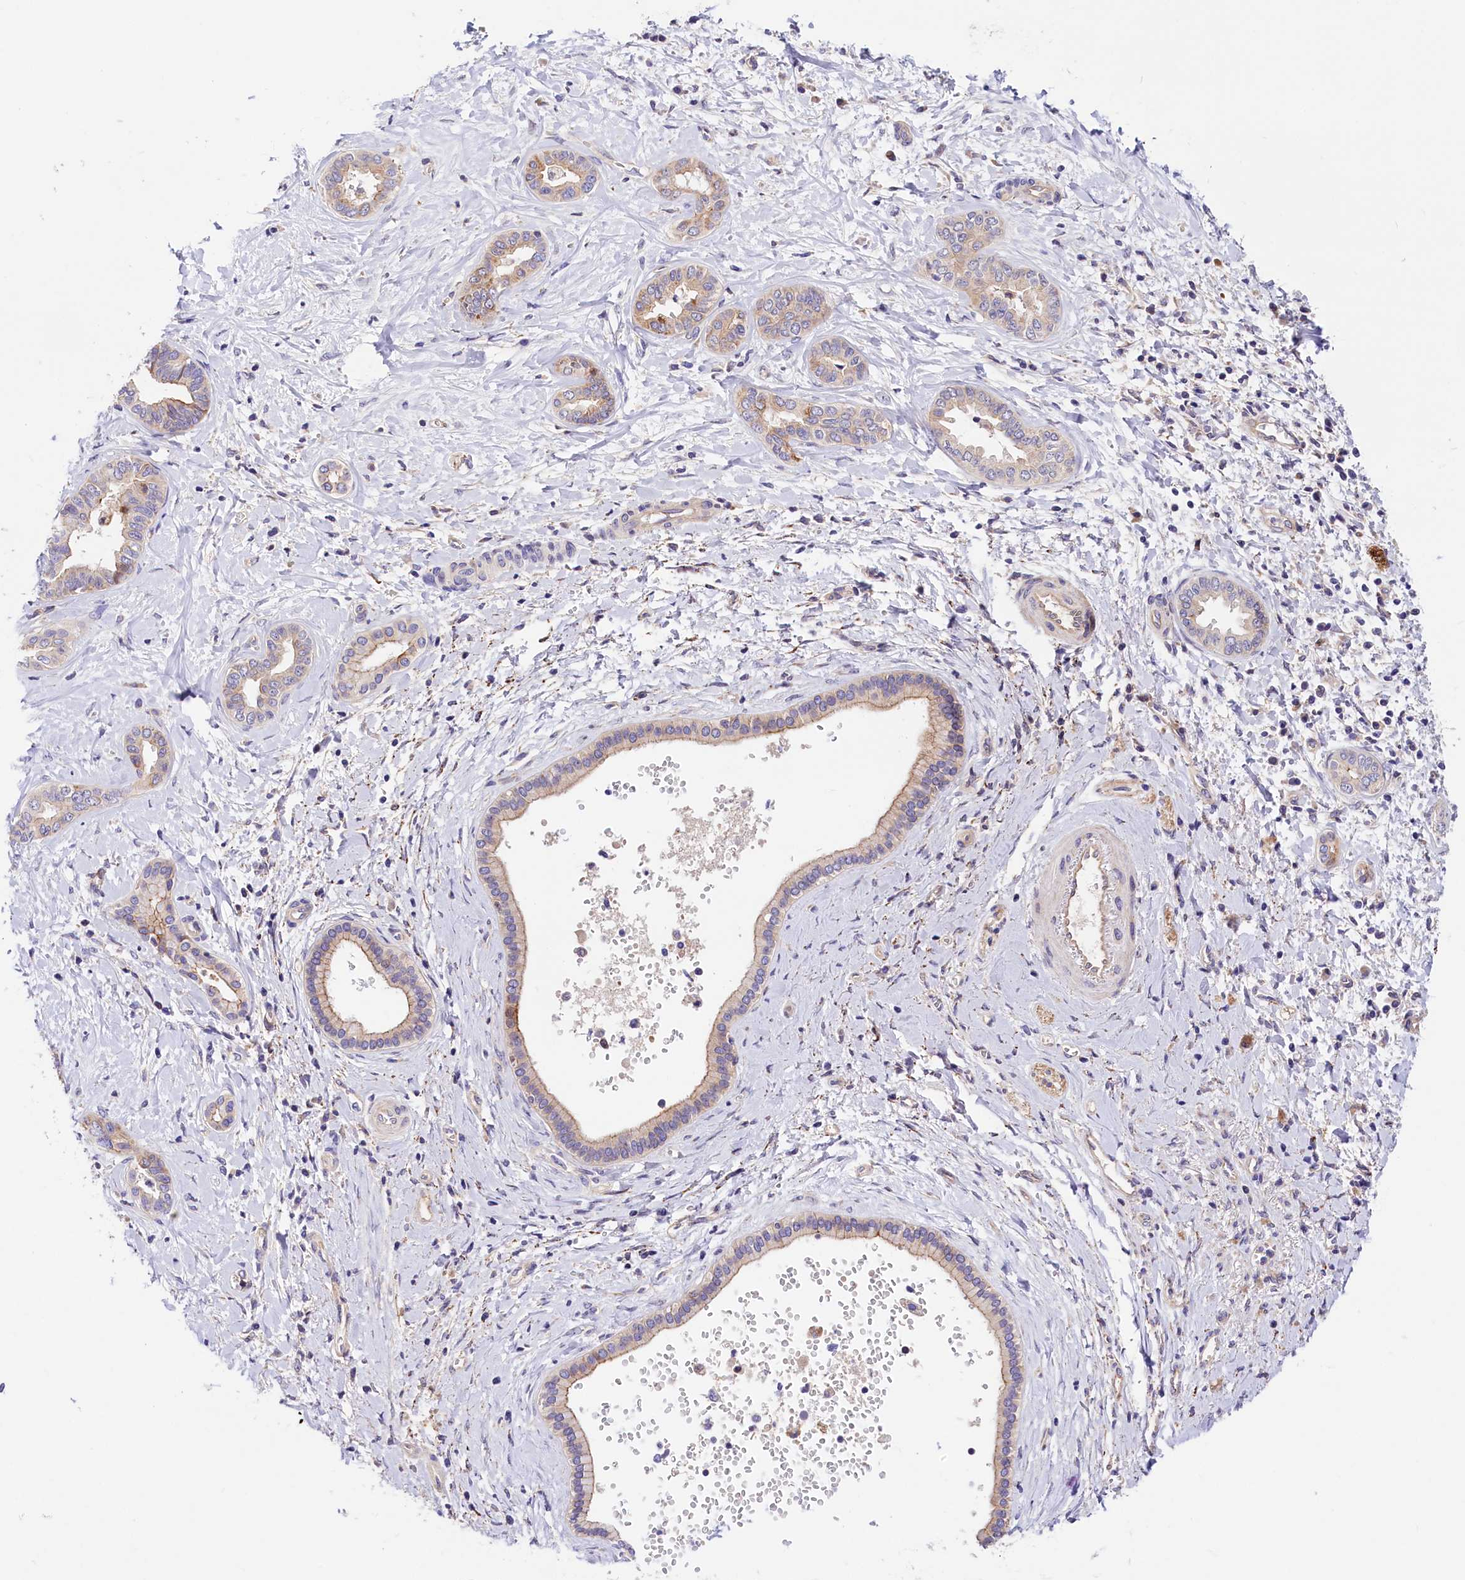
{"staining": {"intensity": "weak", "quantity": "<25%", "location": "cytoplasmic/membranous"}, "tissue": "liver cancer", "cell_type": "Tumor cells", "image_type": "cancer", "snomed": [{"axis": "morphology", "description": "Cholangiocarcinoma"}, {"axis": "topography", "description": "Liver"}], "caption": "Immunohistochemistry (IHC) of human liver cancer (cholangiocarcinoma) displays no expression in tumor cells.", "gene": "ARMC6", "patient": {"sex": "female", "age": 77}}